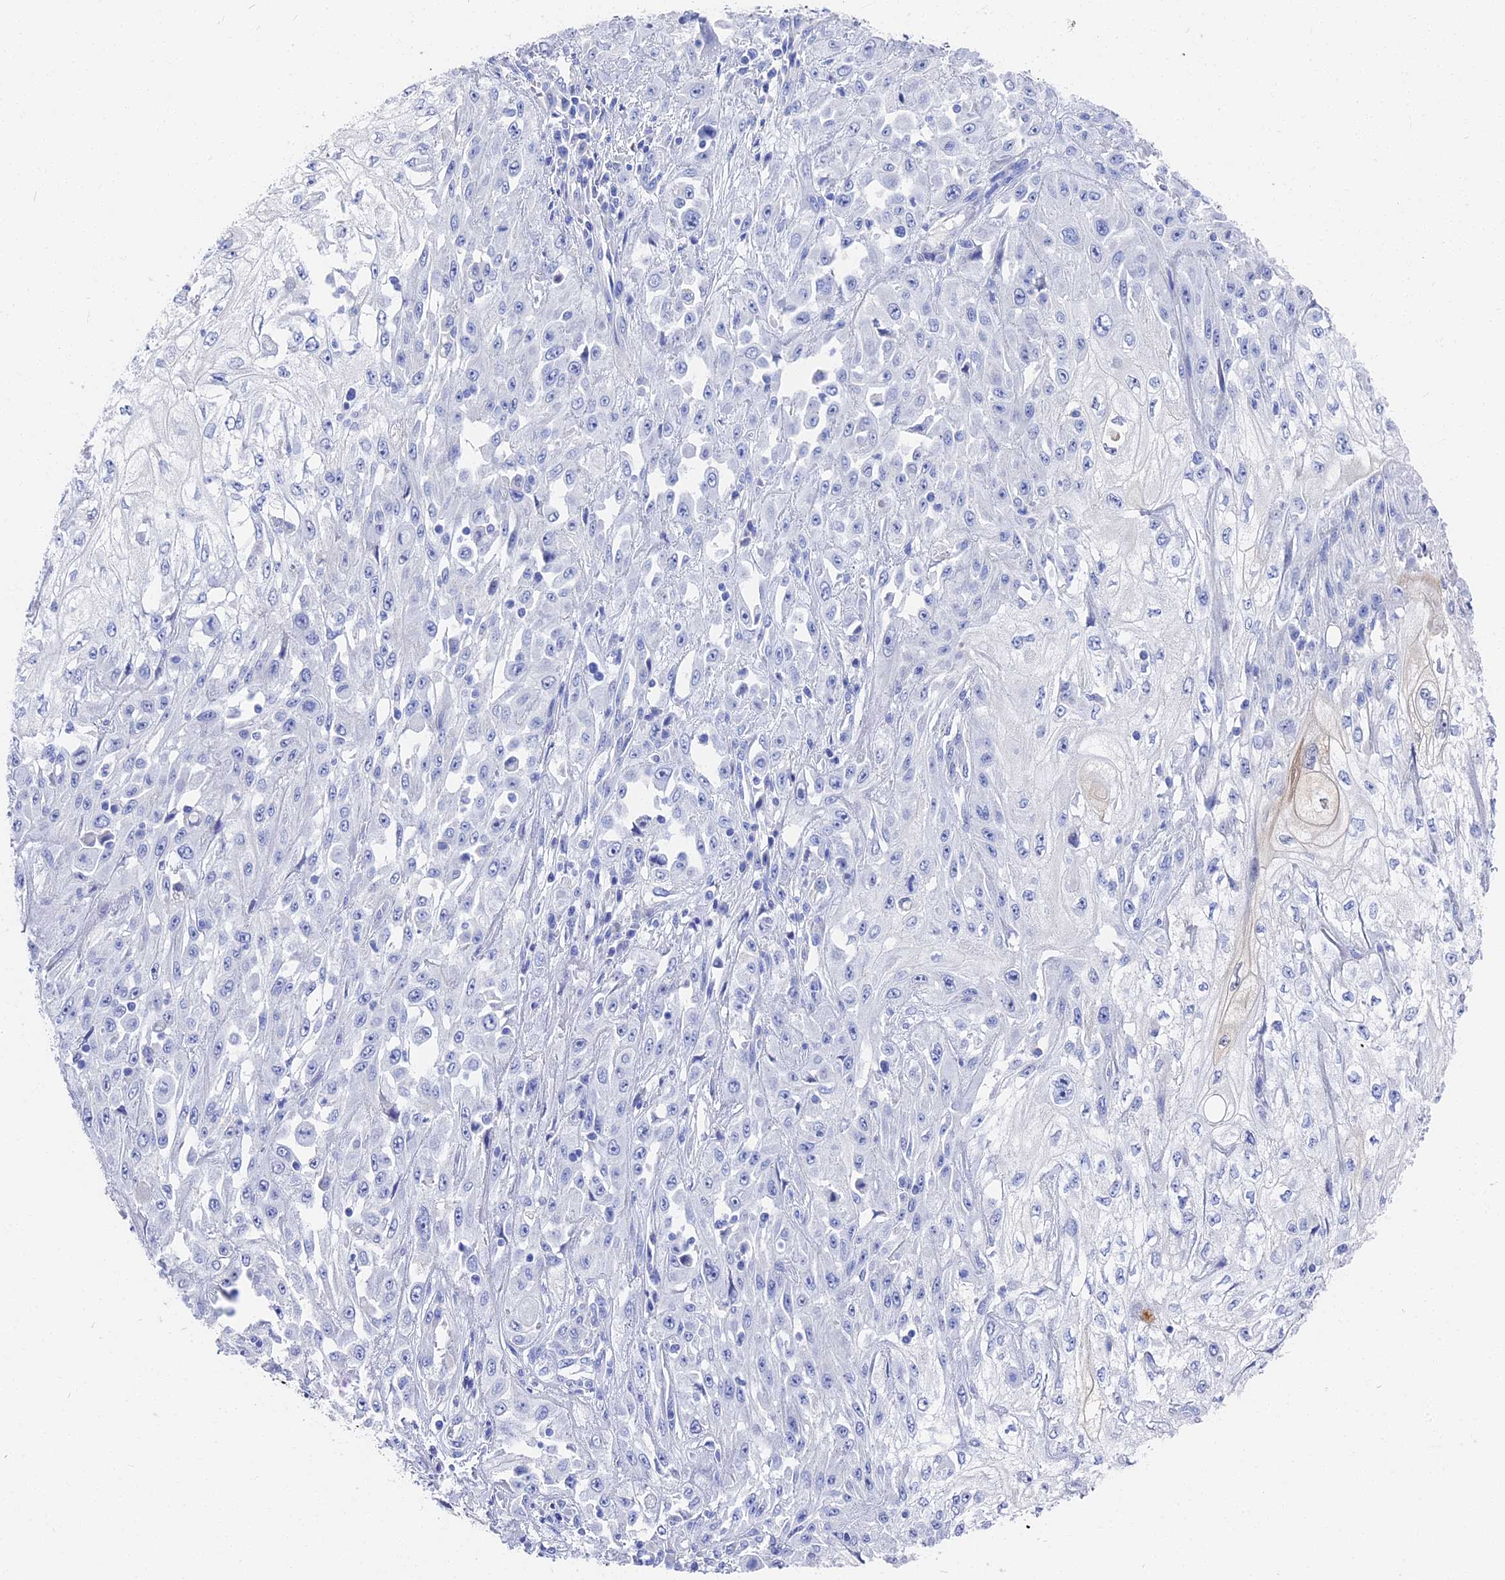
{"staining": {"intensity": "negative", "quantity": "none", "location": "none"}, "tissue": "skin cancer", "cell_type": "Tumor cells", "image_type": "cancer", "snomed": [{"axis": "morphology", "description": "Squamous cell carcinoma, NOS"}, {"axis": "morphology", "description": "Squamous cell carcinoma, metastatic, NOS"}, {"axis": "topography", "description": "Skin"}, {"axis": "topography", "description": "Lymph node"}], "caption": "Immunohistochemical staining of human skin squamous cell carcinoma reveals no significant expression in tumor cells.", "gene": "VPS33B", "patient": {"sex": "male", "age": 75}}